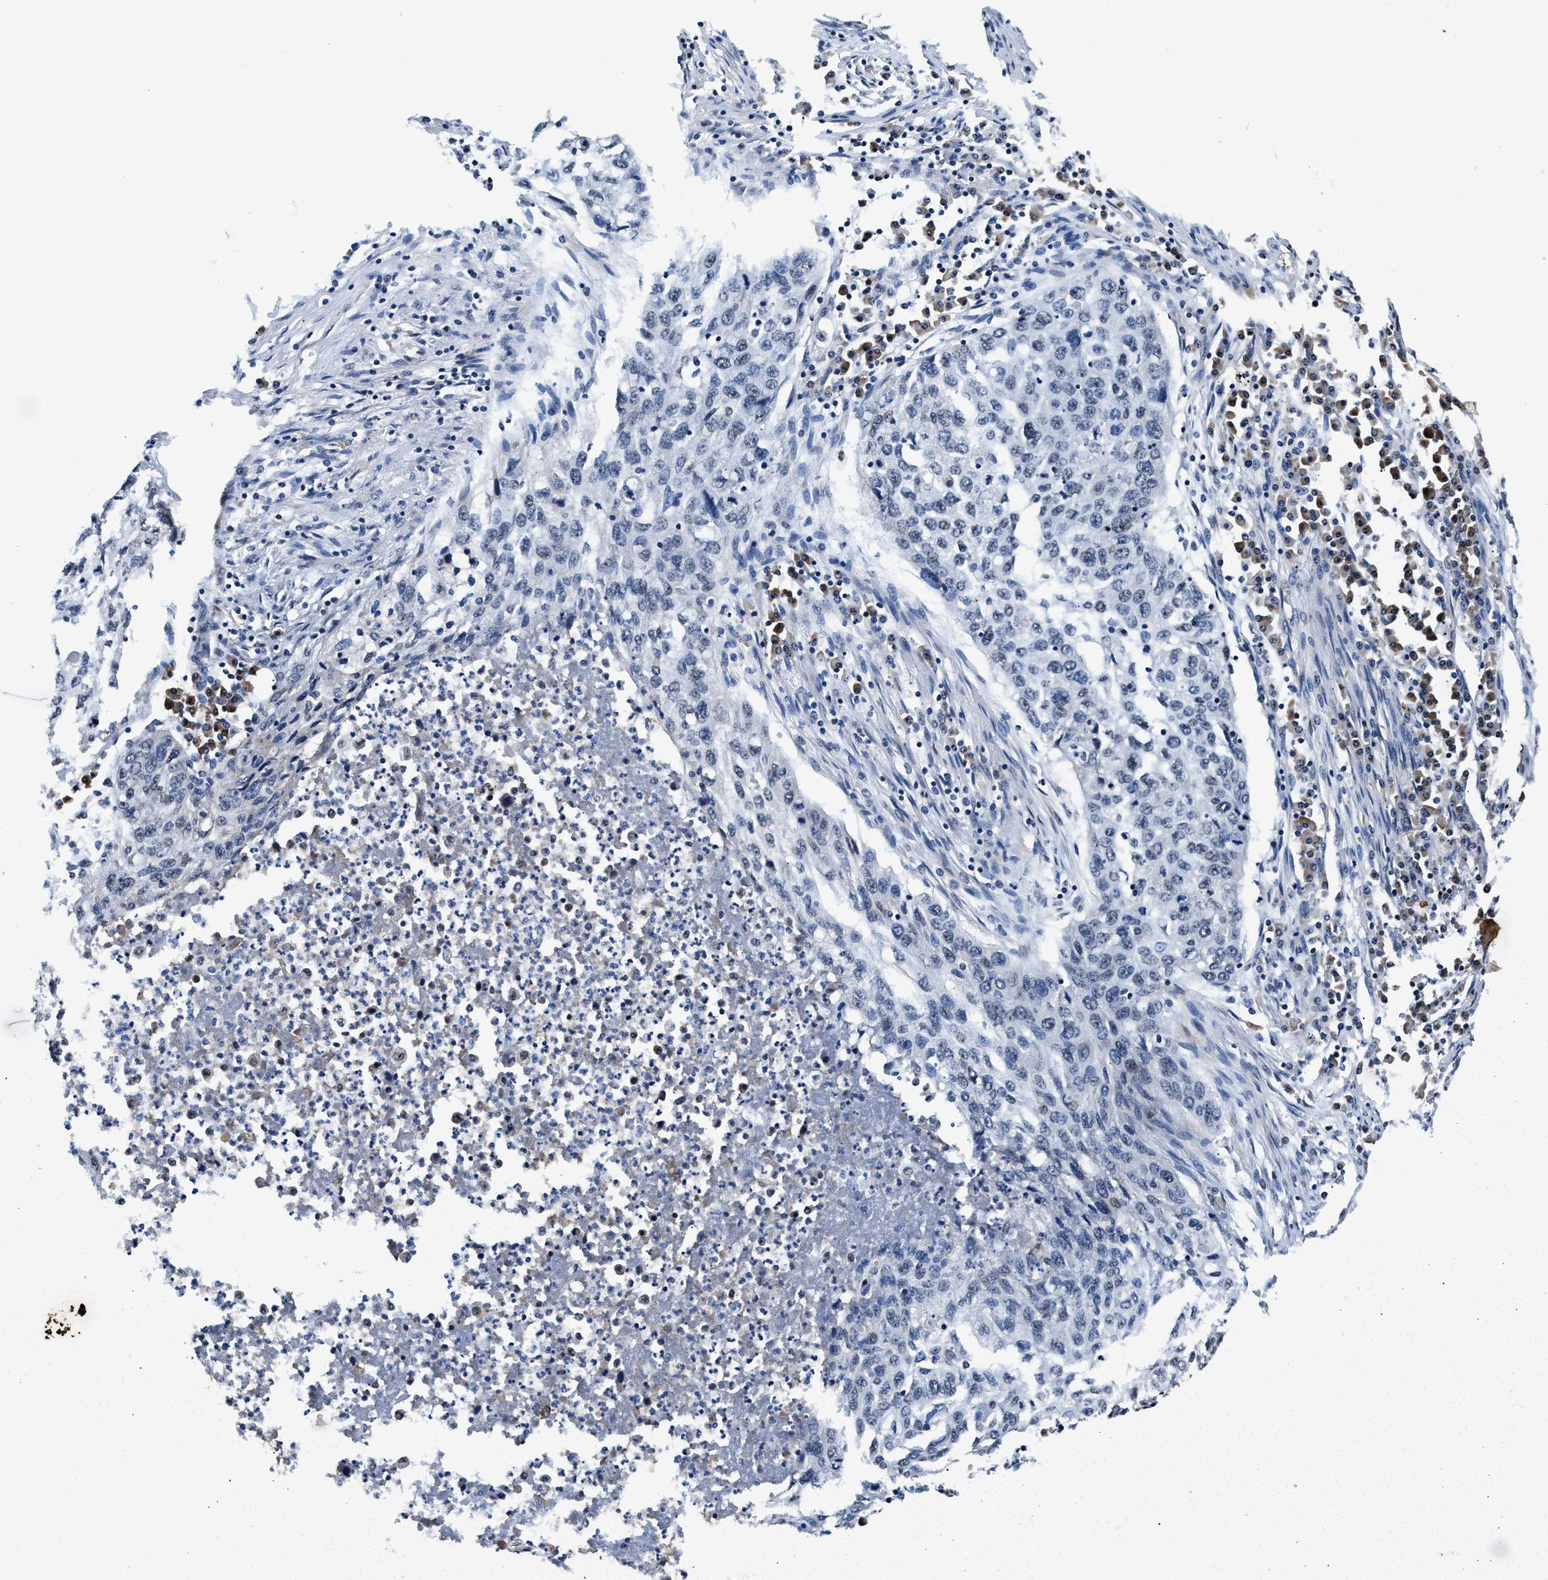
{"staining": {"intensity": "weak", "quantity": "<25%", "location": "nuclear"}, "tissue": "lung cancer", "cell_type": "Tumor cells", "image_type": "cancer", "snomed": [{"axis": "morphology", "description": "Squamous cell carcinoma, NOS"}, {"axis": "topography", "description": "Lung"}], "caption": "IHC histopathology image of lung cancer stained for a protein (brown), which displays no expression in tumor cells.", "gene": "USP16", "patient": {"sex": "female", "age": 63}}